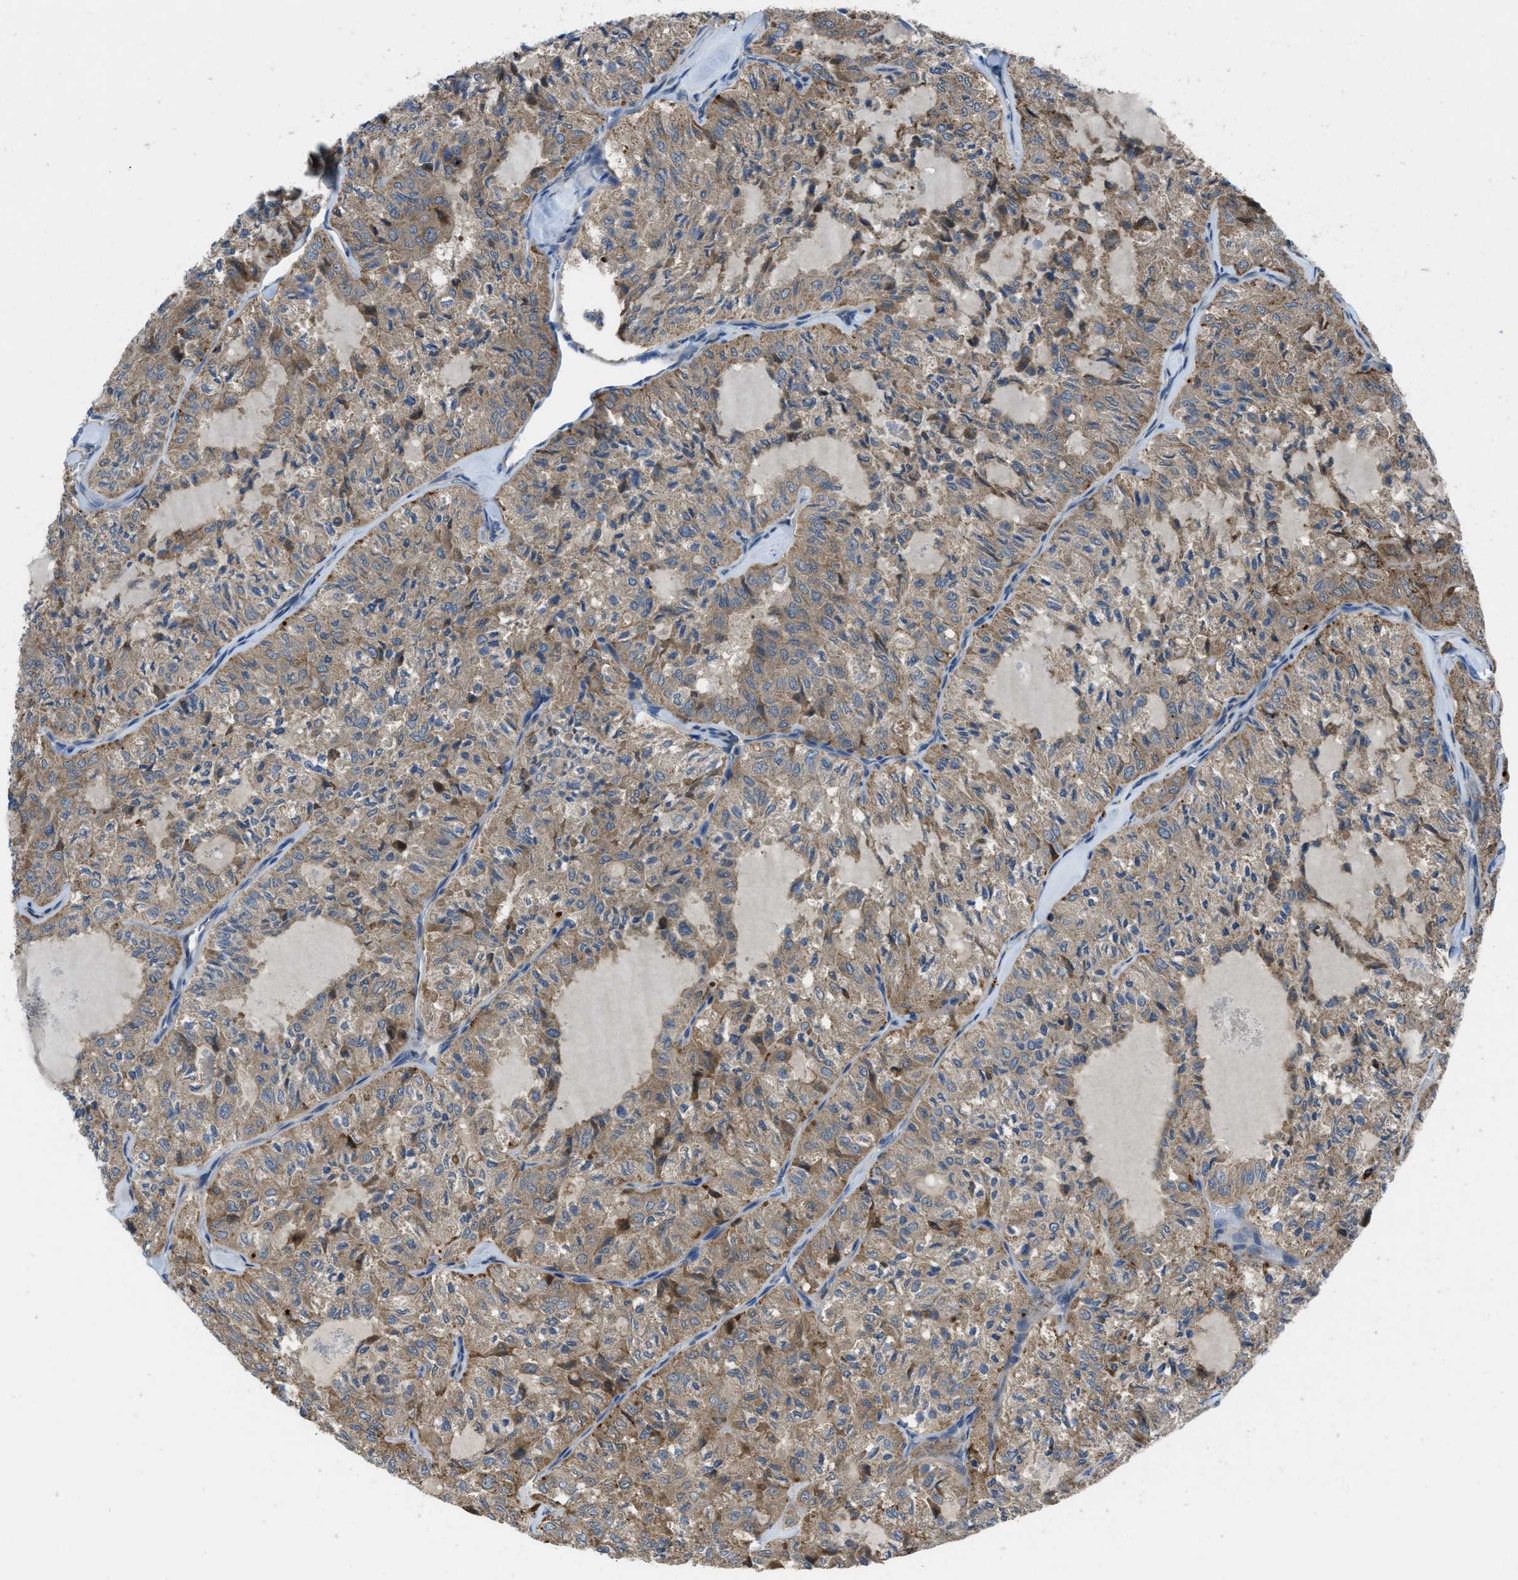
{"staining": {"intensity": "weak", "quantity": ">75%", "location": "cytoplasmic/membranous"}, "tissue": "thyroid cancer", "cell_type": "Tumor cells", "image_type": "cancer", "snomed": [{"axis": "morphology", "description": "Follicular adenoma carcinoma, NOS"}, {"axis": "topography", "description": "Thyroid gland"}], "caption": "Thyroid follicular adenoma carcinoma stained for a protein demonstrates weak cytoplasmic/membranous positivity in tumor cells. The protein of interest is shown in brown color, while the nuclei are stained blue.", "gene": "MAP3K20", "patient": {"sex": "male", "age": 75}}